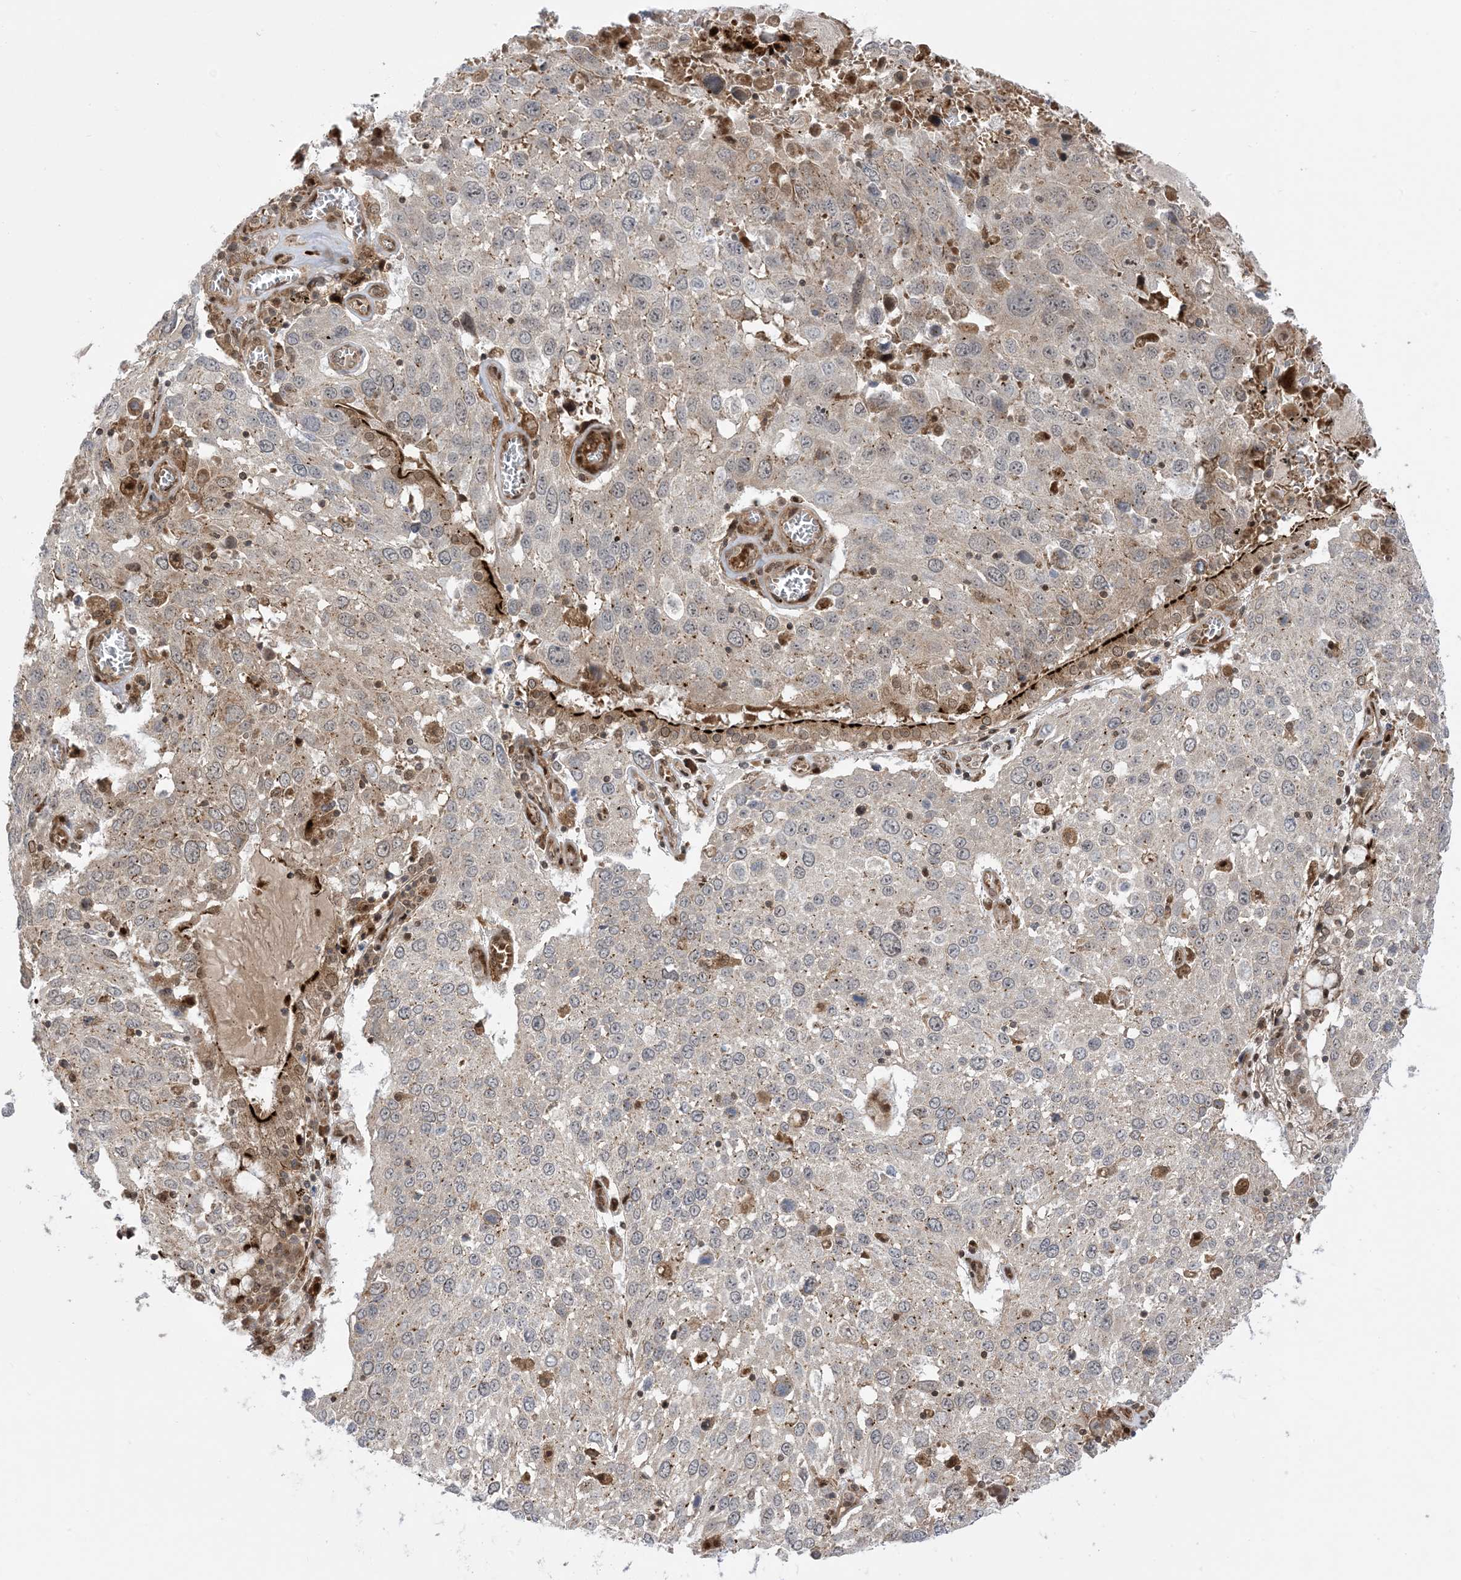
{"staining": {"intensity": "weak", "quantity": "25%-75%", "location": "cytoplasmic/membranous"}, "tissue": "lung cancer", "cell_type": "Tumor cells", "image_type": "cancer", "snomed": [{"axis": "morphology", "description": "Squamous cell carcinoma, NOS"}, {"axis": "topography", "description": "Lung"}], "caption": "This is an image of immunohistochemistry (IHC) staining of lung squamous cell carcinoma, which shows weak positivity in the cytoplasmic/membranous of tumor cells.", "gene": "CASP4", "patient": {"sex": "male", "age": 65}}